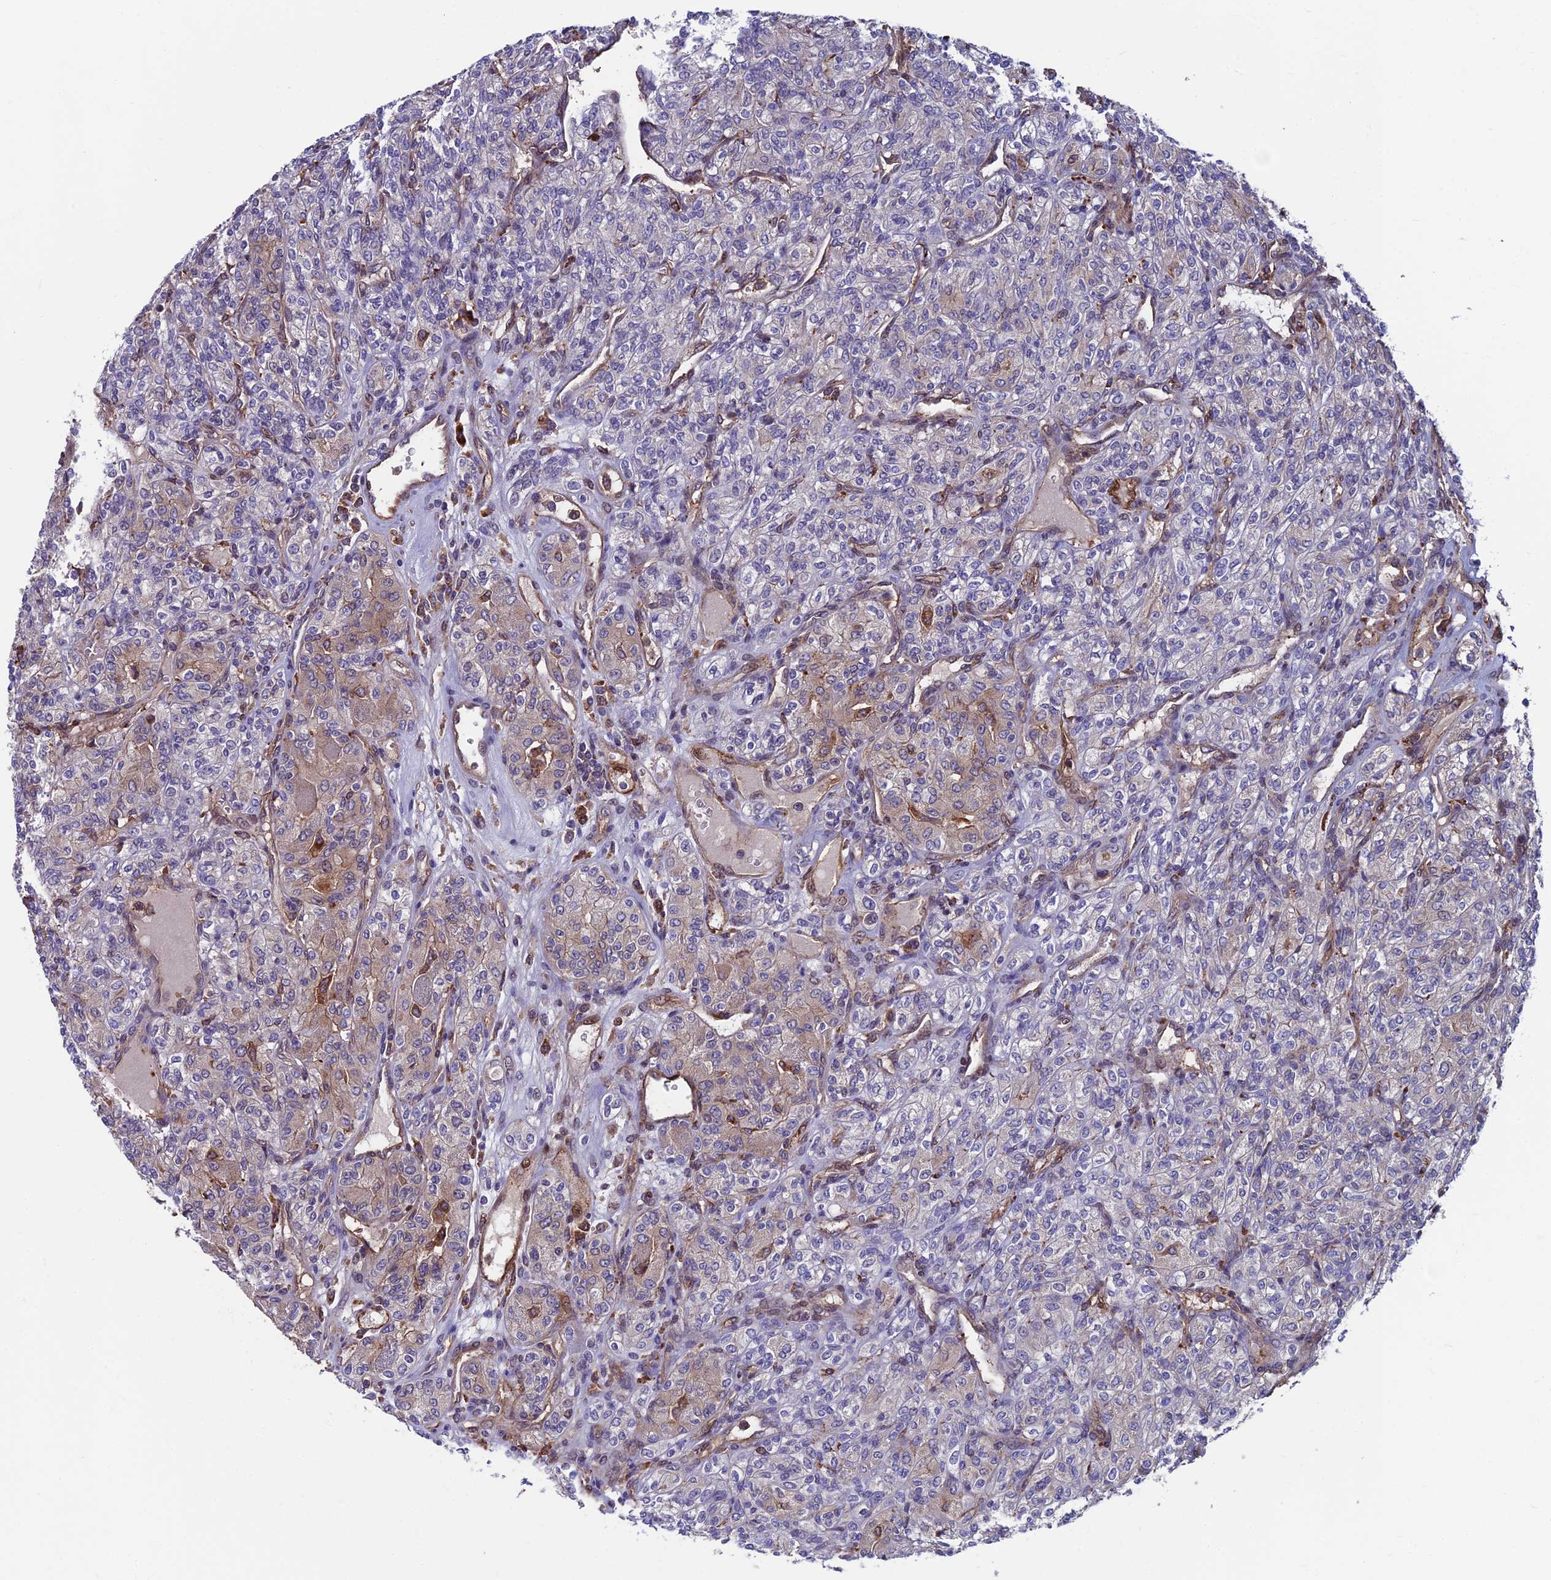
{"staining": {"intensity": "weak", "quantity": "<25%", "location": "cytoplasmic/membranous"}, "tissue": "renal cancer", "cell_type": "Tumor cells", "image_type": "cancer", "snomed": [{"axis": "morphology", "description": "Adenocarcinoma, NOS"}, {"axis": "topography", "description": "Kidney"}], "caption": "Tumor cells show no significant expression in renal adenocarcinoma. (Brightfield microscopy of DAB IHC at high magnification).", "gene": "RTN4RL1", "patient": {"sex": "male", "age": 77}}